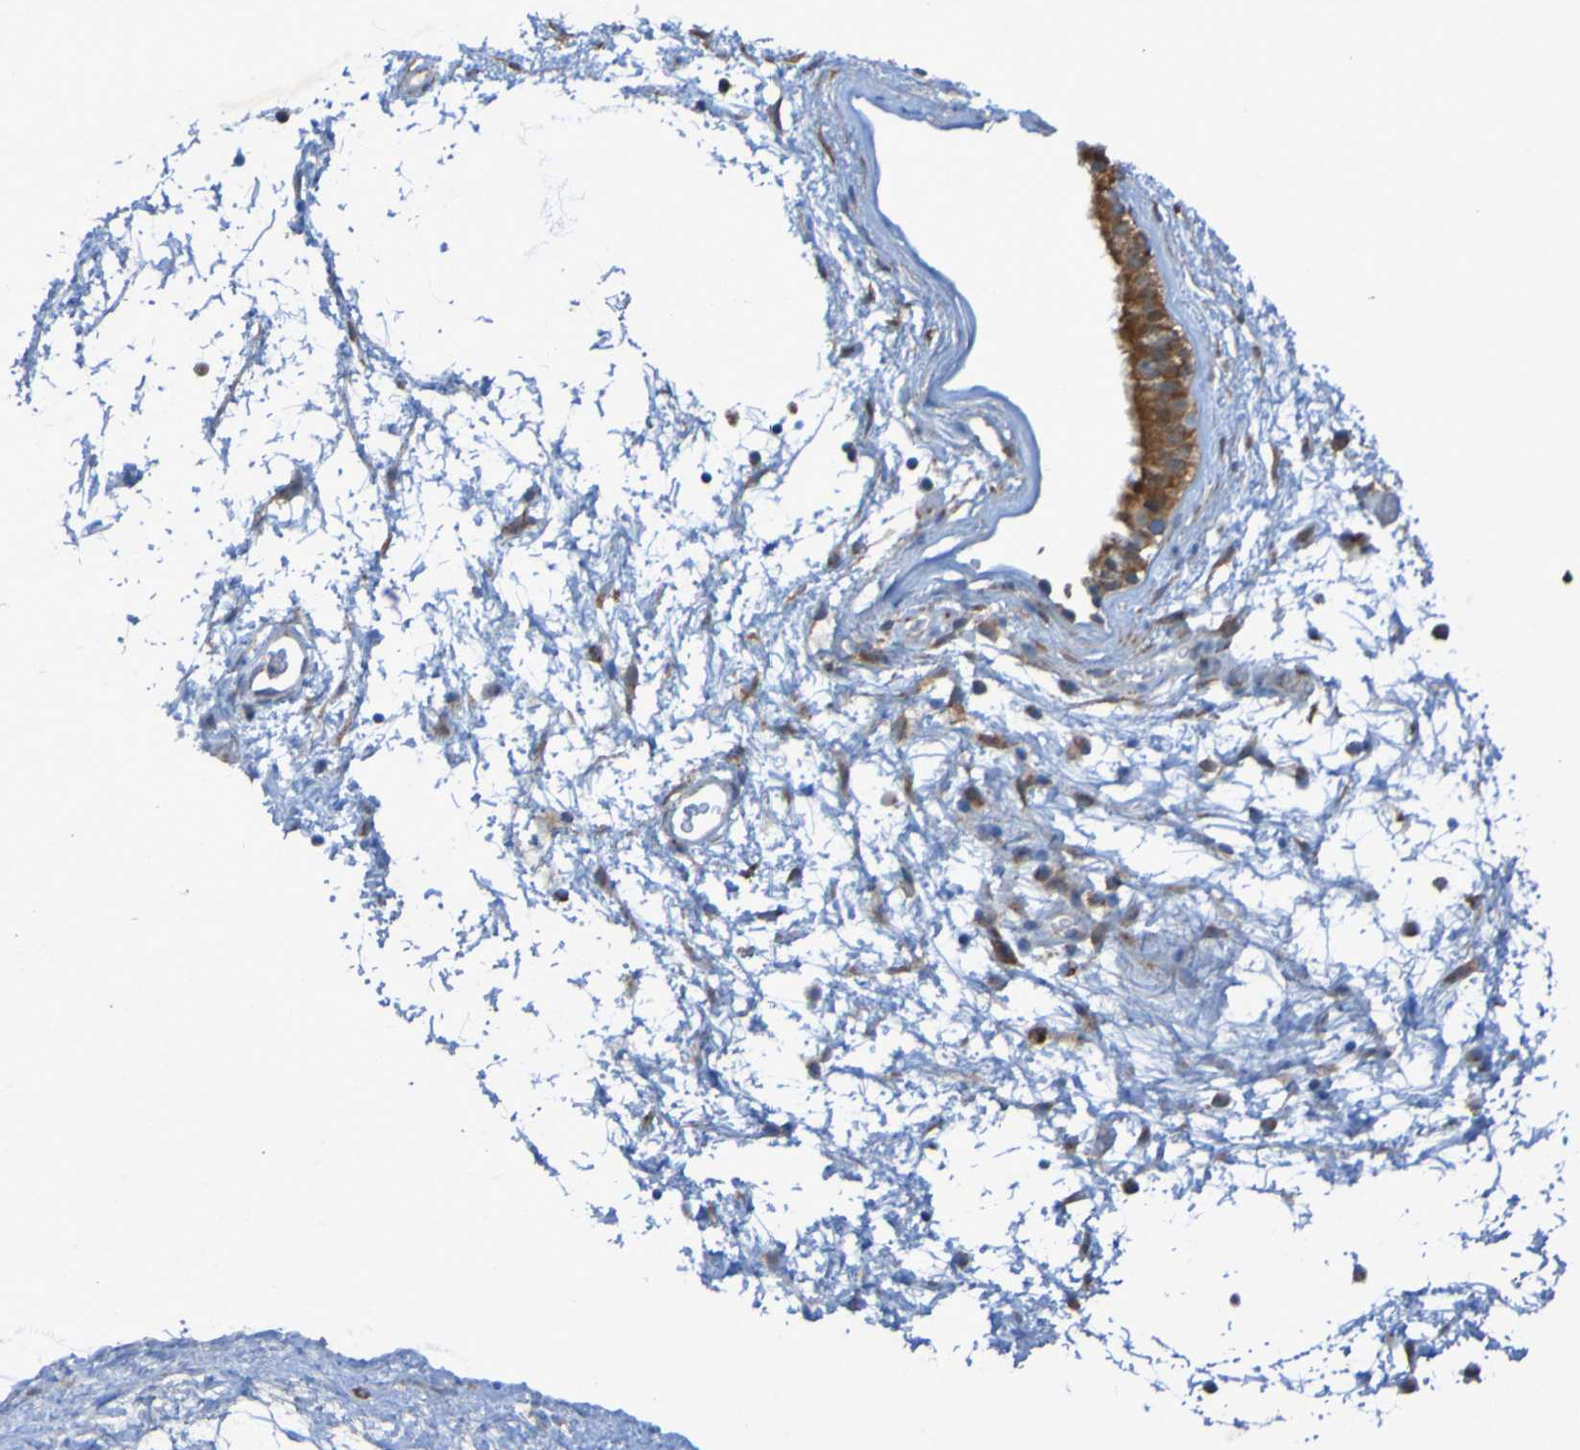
{"staining": {"intensity": "moderate", "quantity": ">75%", "location": "cytoplasmic/membranous"}, "tissue": "nasopharynx", "cell_type": "Respiratory epithelial cells", "image_type": "normal", "snomed": [{"axis": "morphology", "description": "Normal tissue, NOS"}, {"axis": "morphology", "description": "Inflammation, NOS"}, {"axis": "topography", "description": "Nasopharynx"}], "caption": "Brown immunohistochemical staining in normal human nasopharynx shows moderate cytoplasmic/membranous positivity in about >75% of respiratory epithelial cells. The protein of interest is shown in brown color, while the nuclei are stained blue.", "gene": "CCDC51", "patient": {"sex": "male", "age": 48}}